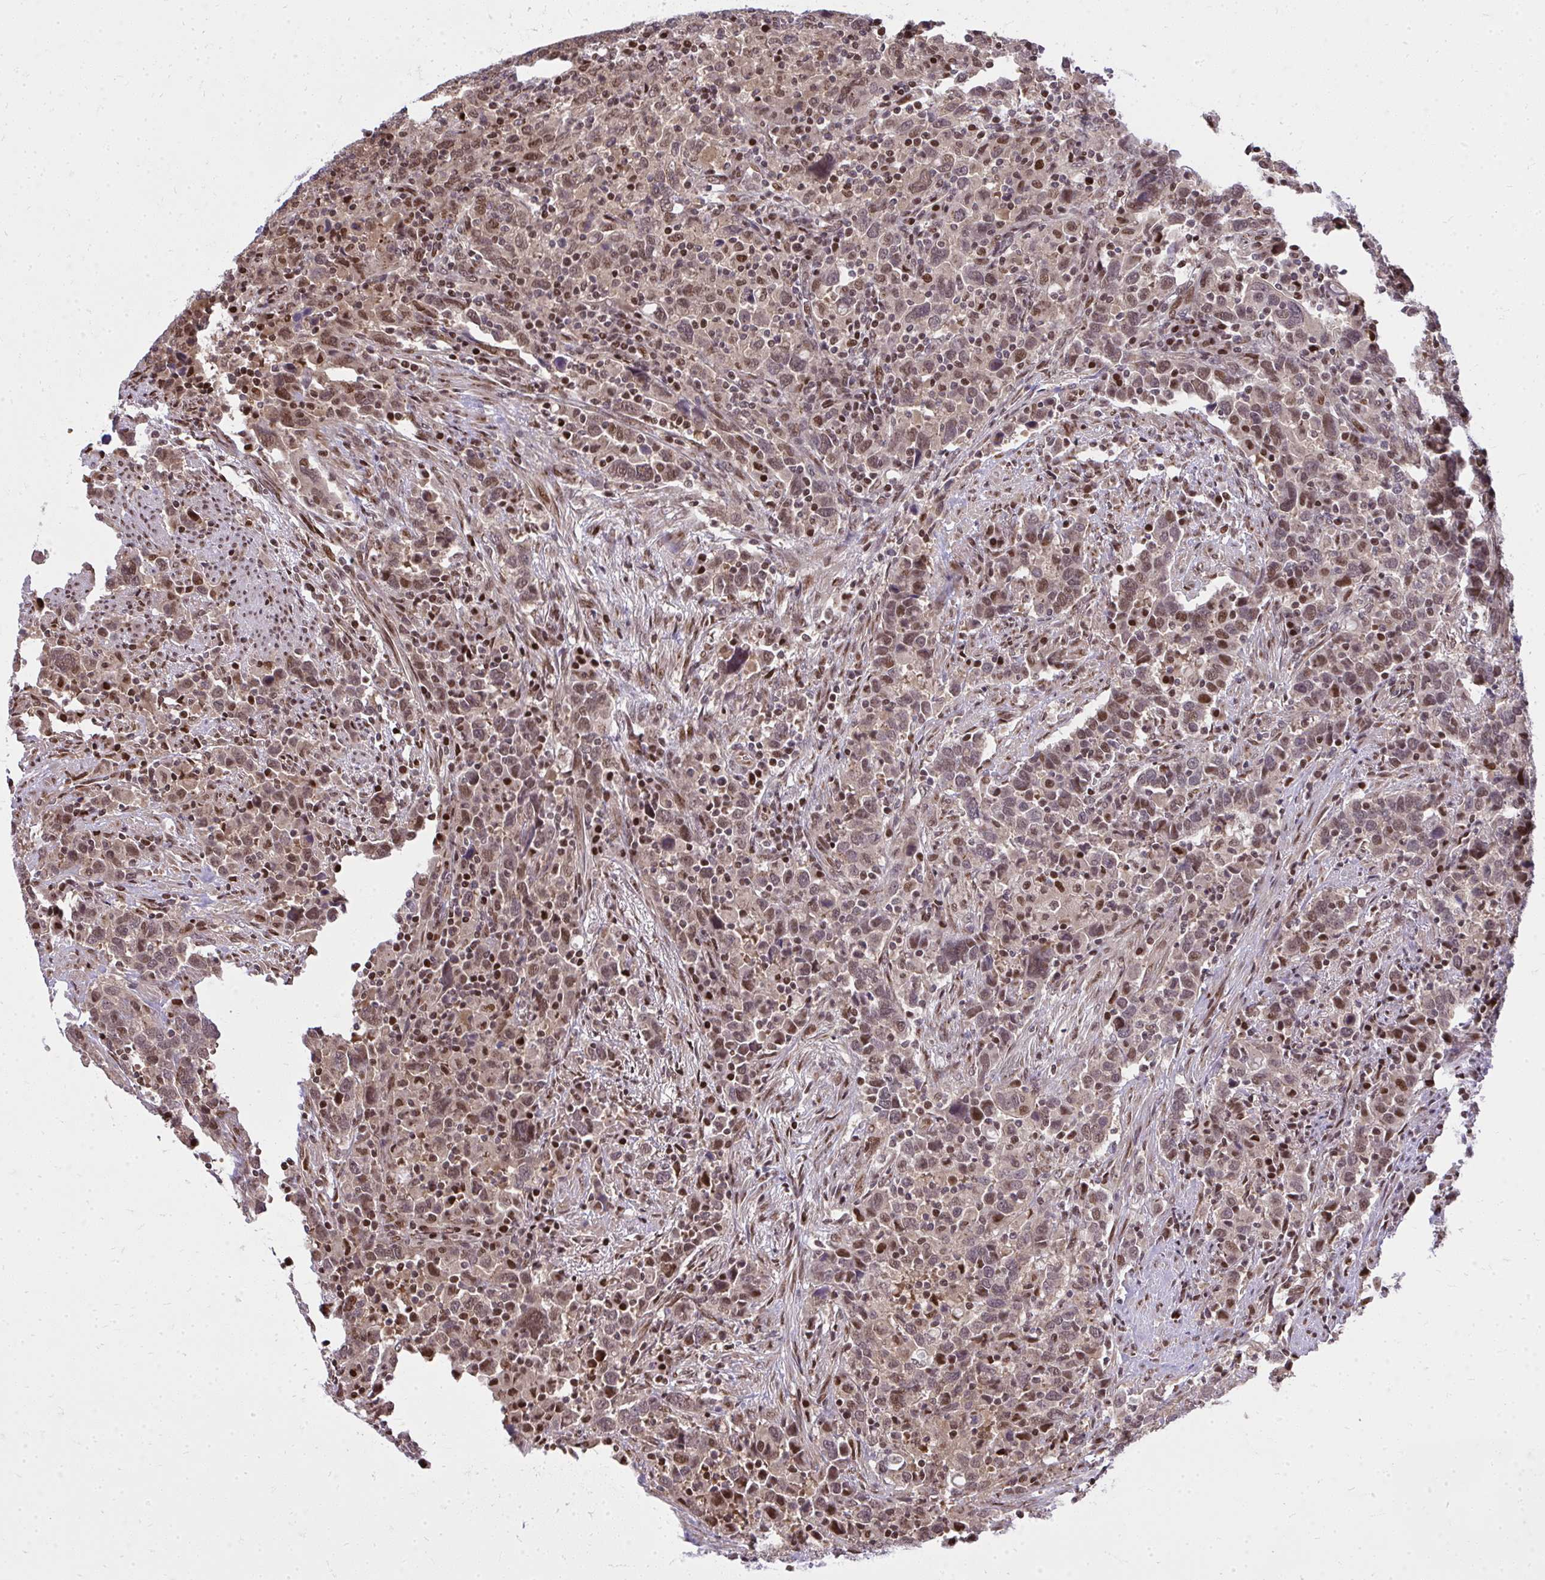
{"staining": {"intensity": "moderate", "quantity": ">75%", "location": "nuclear"}, "tissue": "urothelial cancer", "cell_type": "Tumor cells", "image_type": "cancer", "snomed": [{"axis": "morphology", "description": "Urothelial carcinoma, High grade"}, {"axis": "topography", "description": "Urinary bladder"}], "caption": "Tumor cells demonstrate moderate nuclear positivity in approximately >75% of cells in urothelial cancer. (Stains: DAB in brown, nuclei in blue, Microscopy: brightfield microscopy at high magnification).", "gene": "PIGY", "patient": {"sex": "male", "age": 61}}